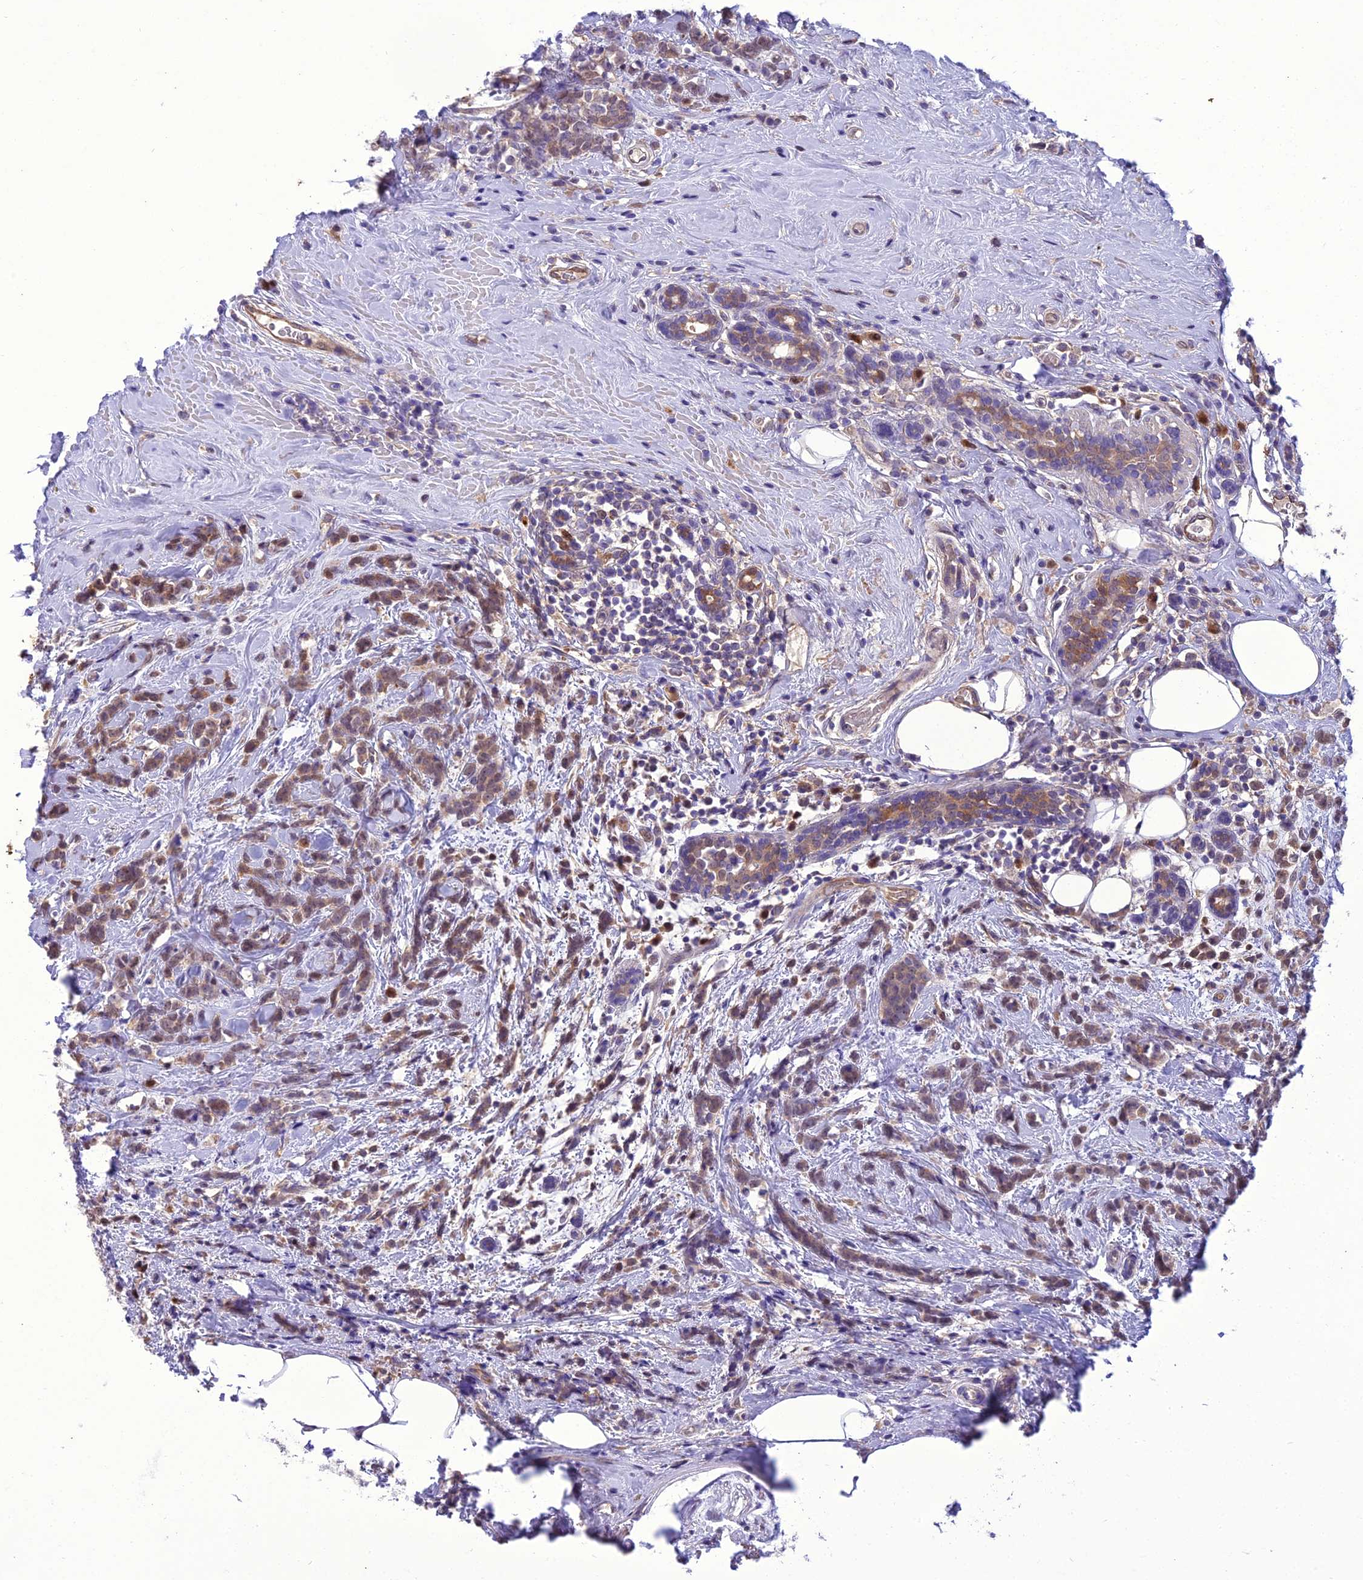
{"staining": {"intensity": "moderate", "quantity": ">75%", "location": "cytoplasmic/membranous"}, "tissue": "breast cancer", "cell_type": "Tumor cells", "image_type": "cancer", "snomed": [{"axis": "morphology", "description": "Lobular carcinoma"}, {"axis": "topography", "description": "Breast"}], "caption": "Lobular carcinoma (breast) stained for a protein (brown) demonstrates moderate cytoplasmic/membranous positive staining in approximately >75% of tumor cells.", "gene": "BORCS6", "patient": {"sex": "female", "age": 58}}